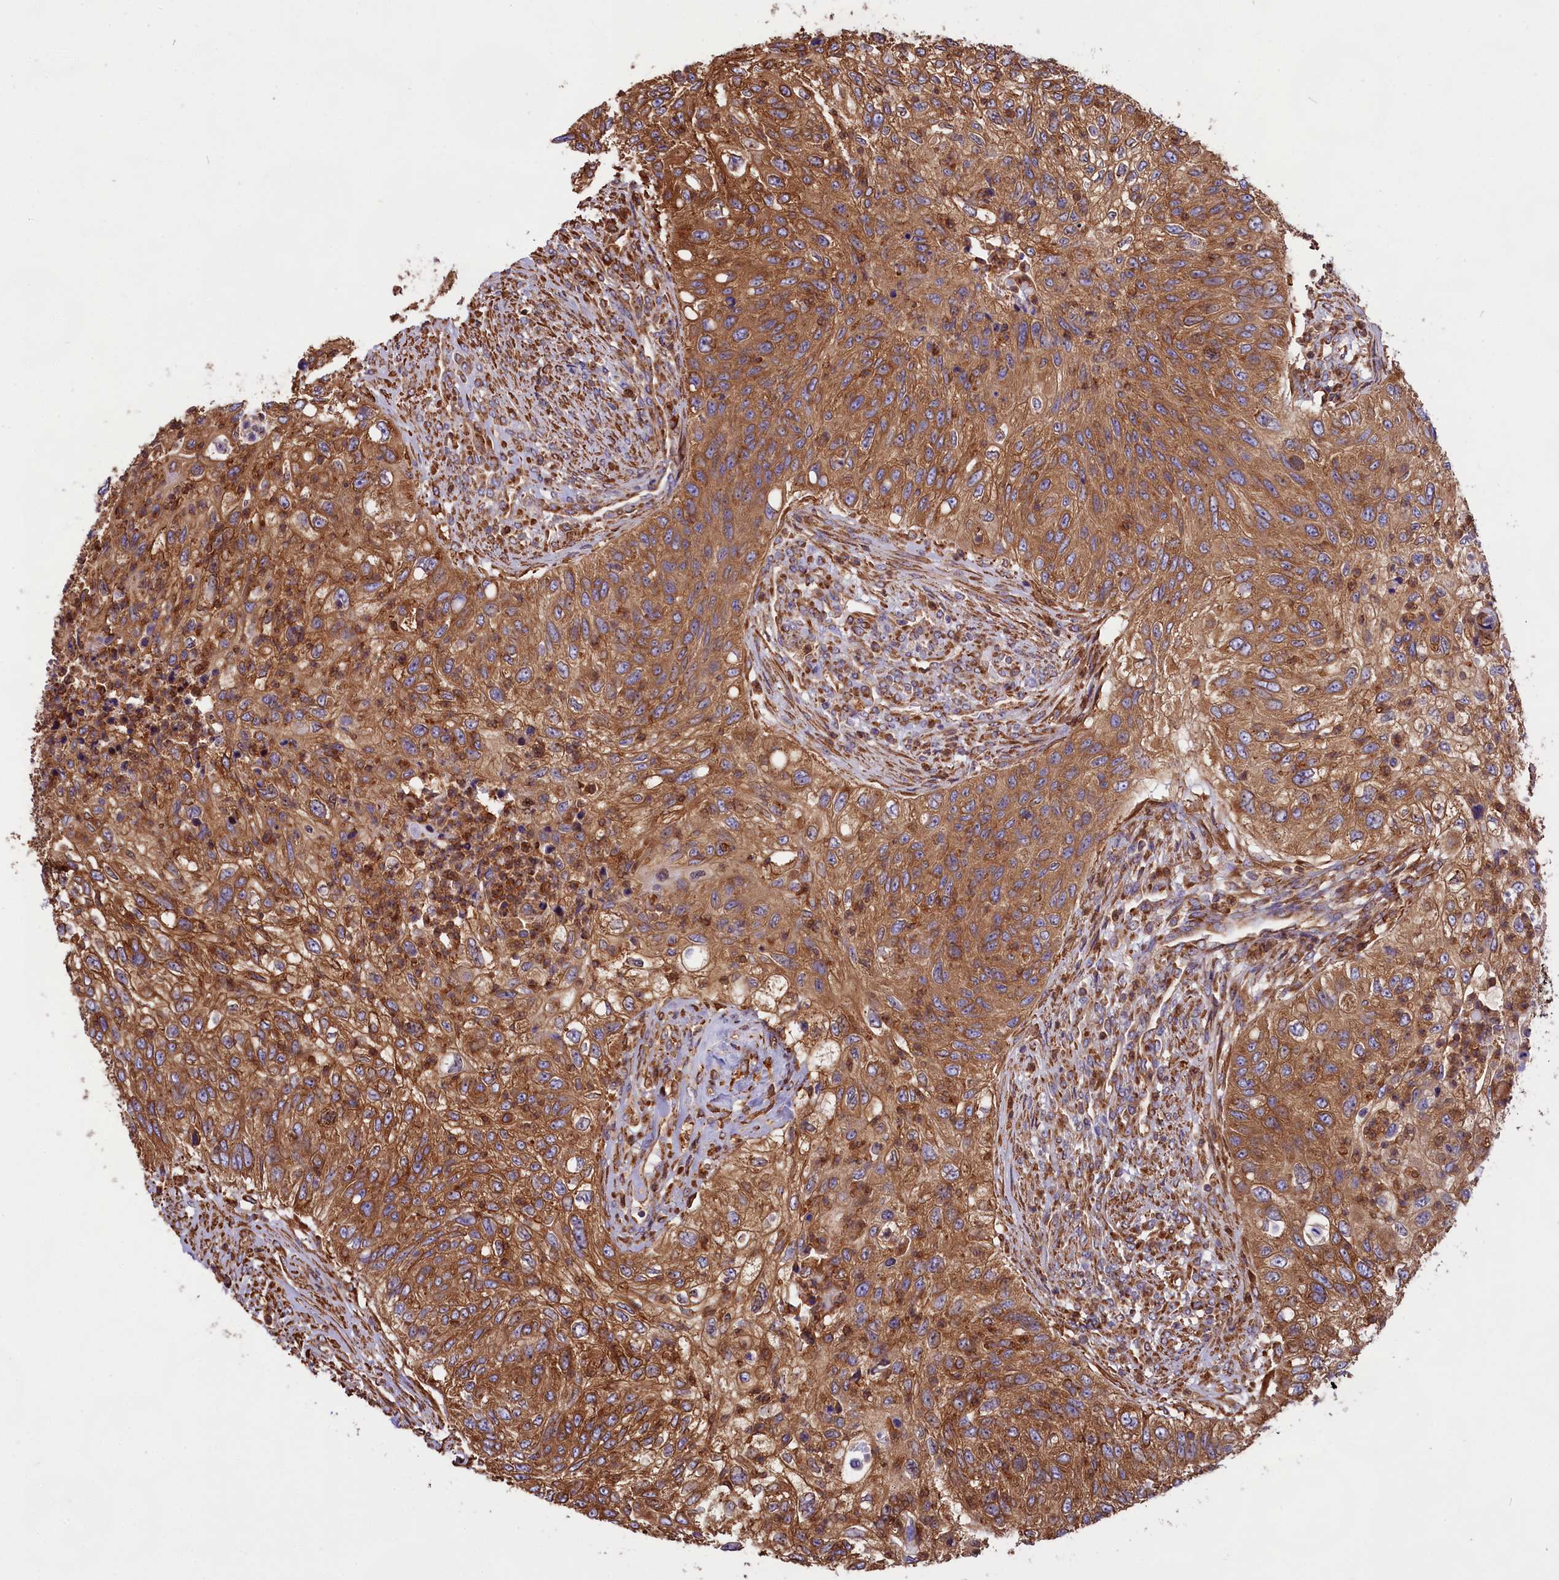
{"staining": {"intensity": "strong", "quantity": ">75%", "location": "cytoplasmic/membranous"}, "tissue": "urothelial cancer", "cell_type": "Tumor cells", "image_type": "cancer", "snomed": [{"axis": "morphology", "description": "Urothelial carcinoma, High grade"}, {"axis": "topography", "description": "Urinary bladder"}], "caption": "High-power microscopy captured an IHC histopathology image of urothelial carcinoma (high-grade), revealing strong cytoplasmic/membranous expression in about >75% of tumor cells.", "gene": "GYS1", "patient": {"sex": "female", "age": 60}}